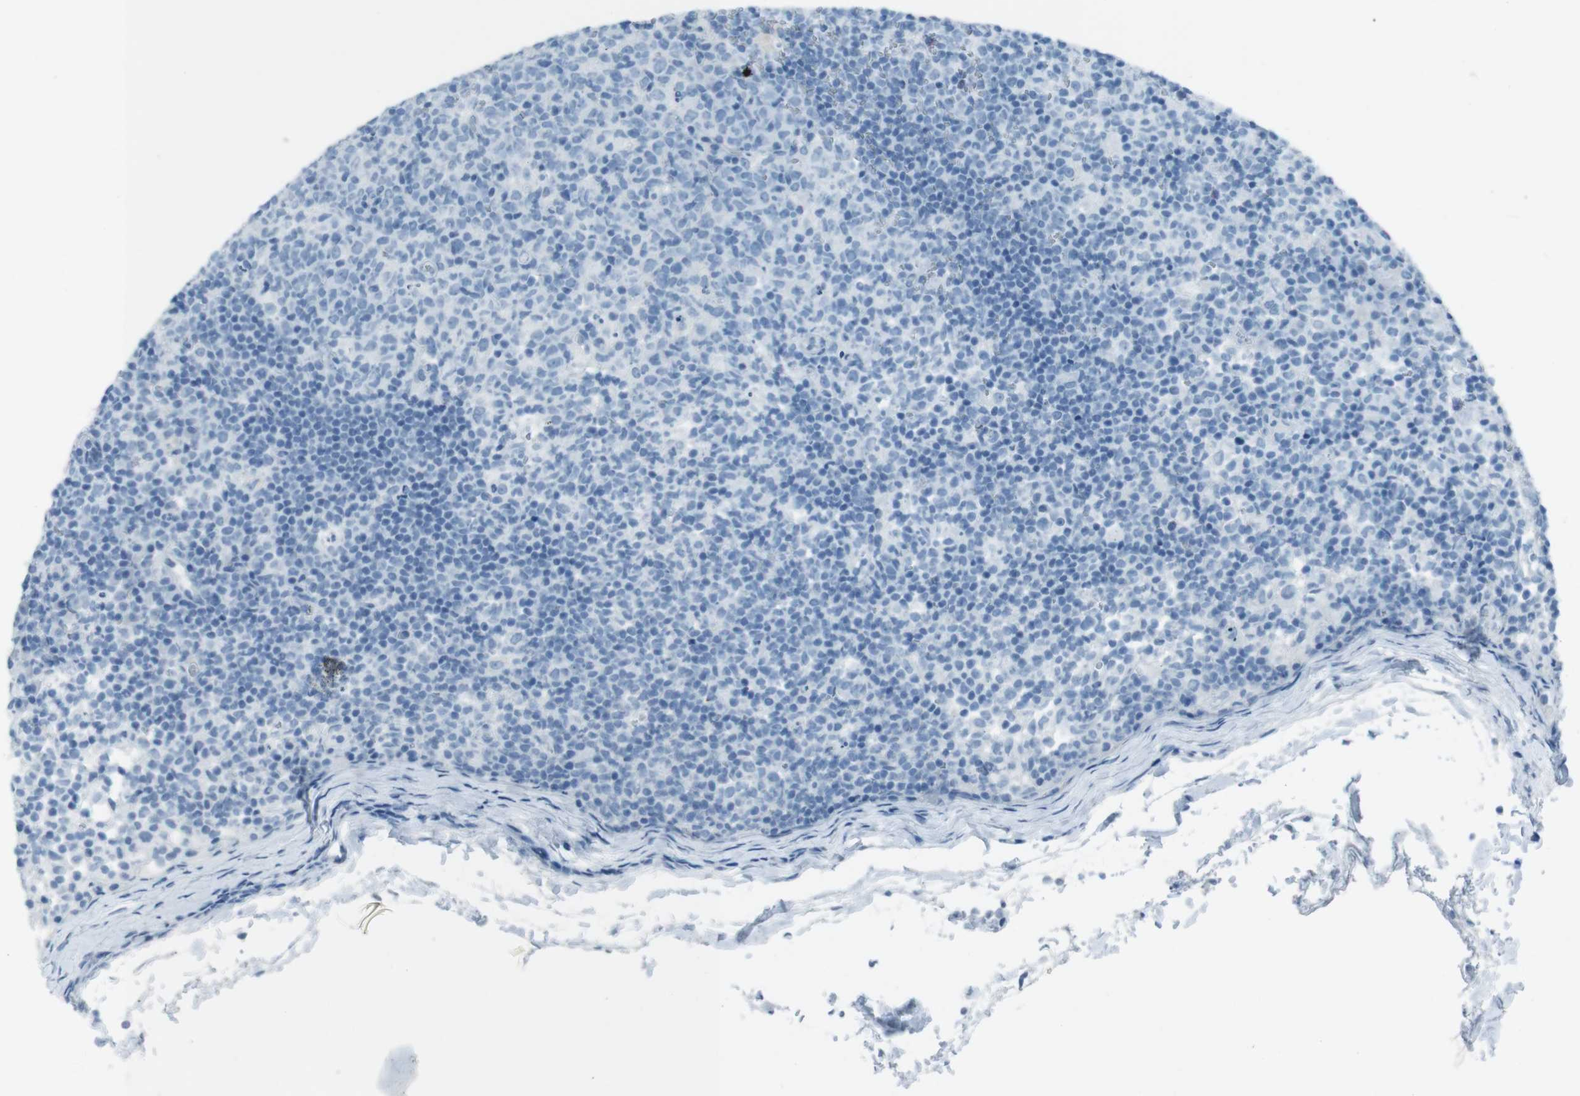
{"staining": {"intensity": "negative", "quantity": "none", "location": "none"}, "tissue": "lymph node", "cell_type": "Germinal center cells", "image_type": "normal", "snomed": [{"axis": "morphology", "description": "Normal tissue, NOS"}, {"axis": "morphology", "description": "Inflammation, NOS"}, {"axis": "topography", "description": "Lymph node"}], "caption": "The photomicrograph reveals no significant positivity in germinal center cells of lymph node. (DAB (3,3'-diaminobenzidine) IHC, high magnification).", "gene": "TMEM207", "patient": {"sex": "male", "age": 55}}